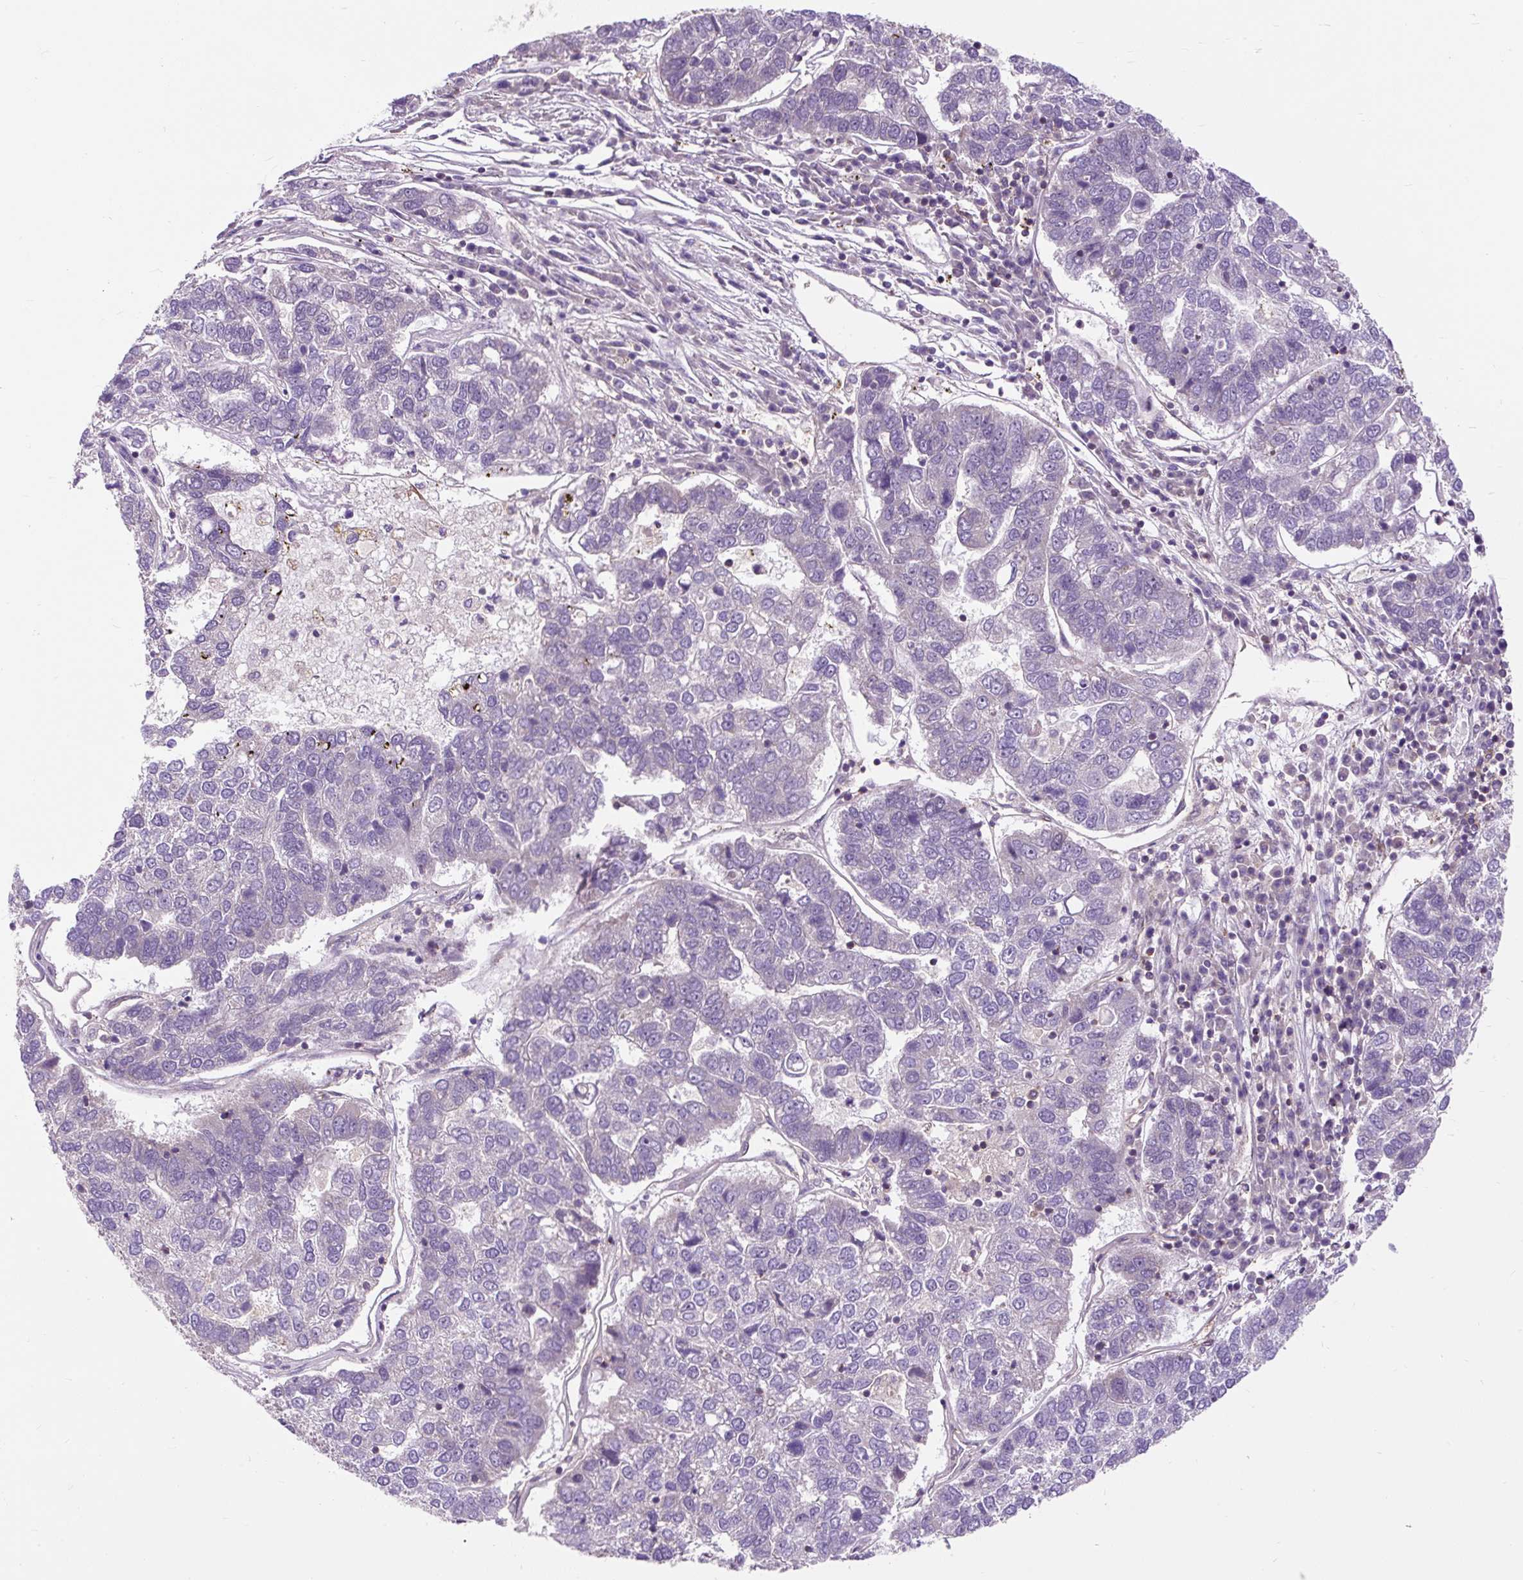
{"staining": {"intensity": "negative", "quantity": "none", "location": "none"}, "tissue": "pancreatic cancer", "cell_type": "Tumor cells", "image_type": "cancer", "snomed": [{"axis": "morphology", "description": "Adenocarcinoma, NOS"}, {"axis": "topography", "description": "Pancreas"}], "caption": "This is an IHC image of human pancreatic adenocarcinoma. There is no staining in tumor cells.", "gene": "PCDHGB3", "patient": {"sex": "female", "age": 61}}